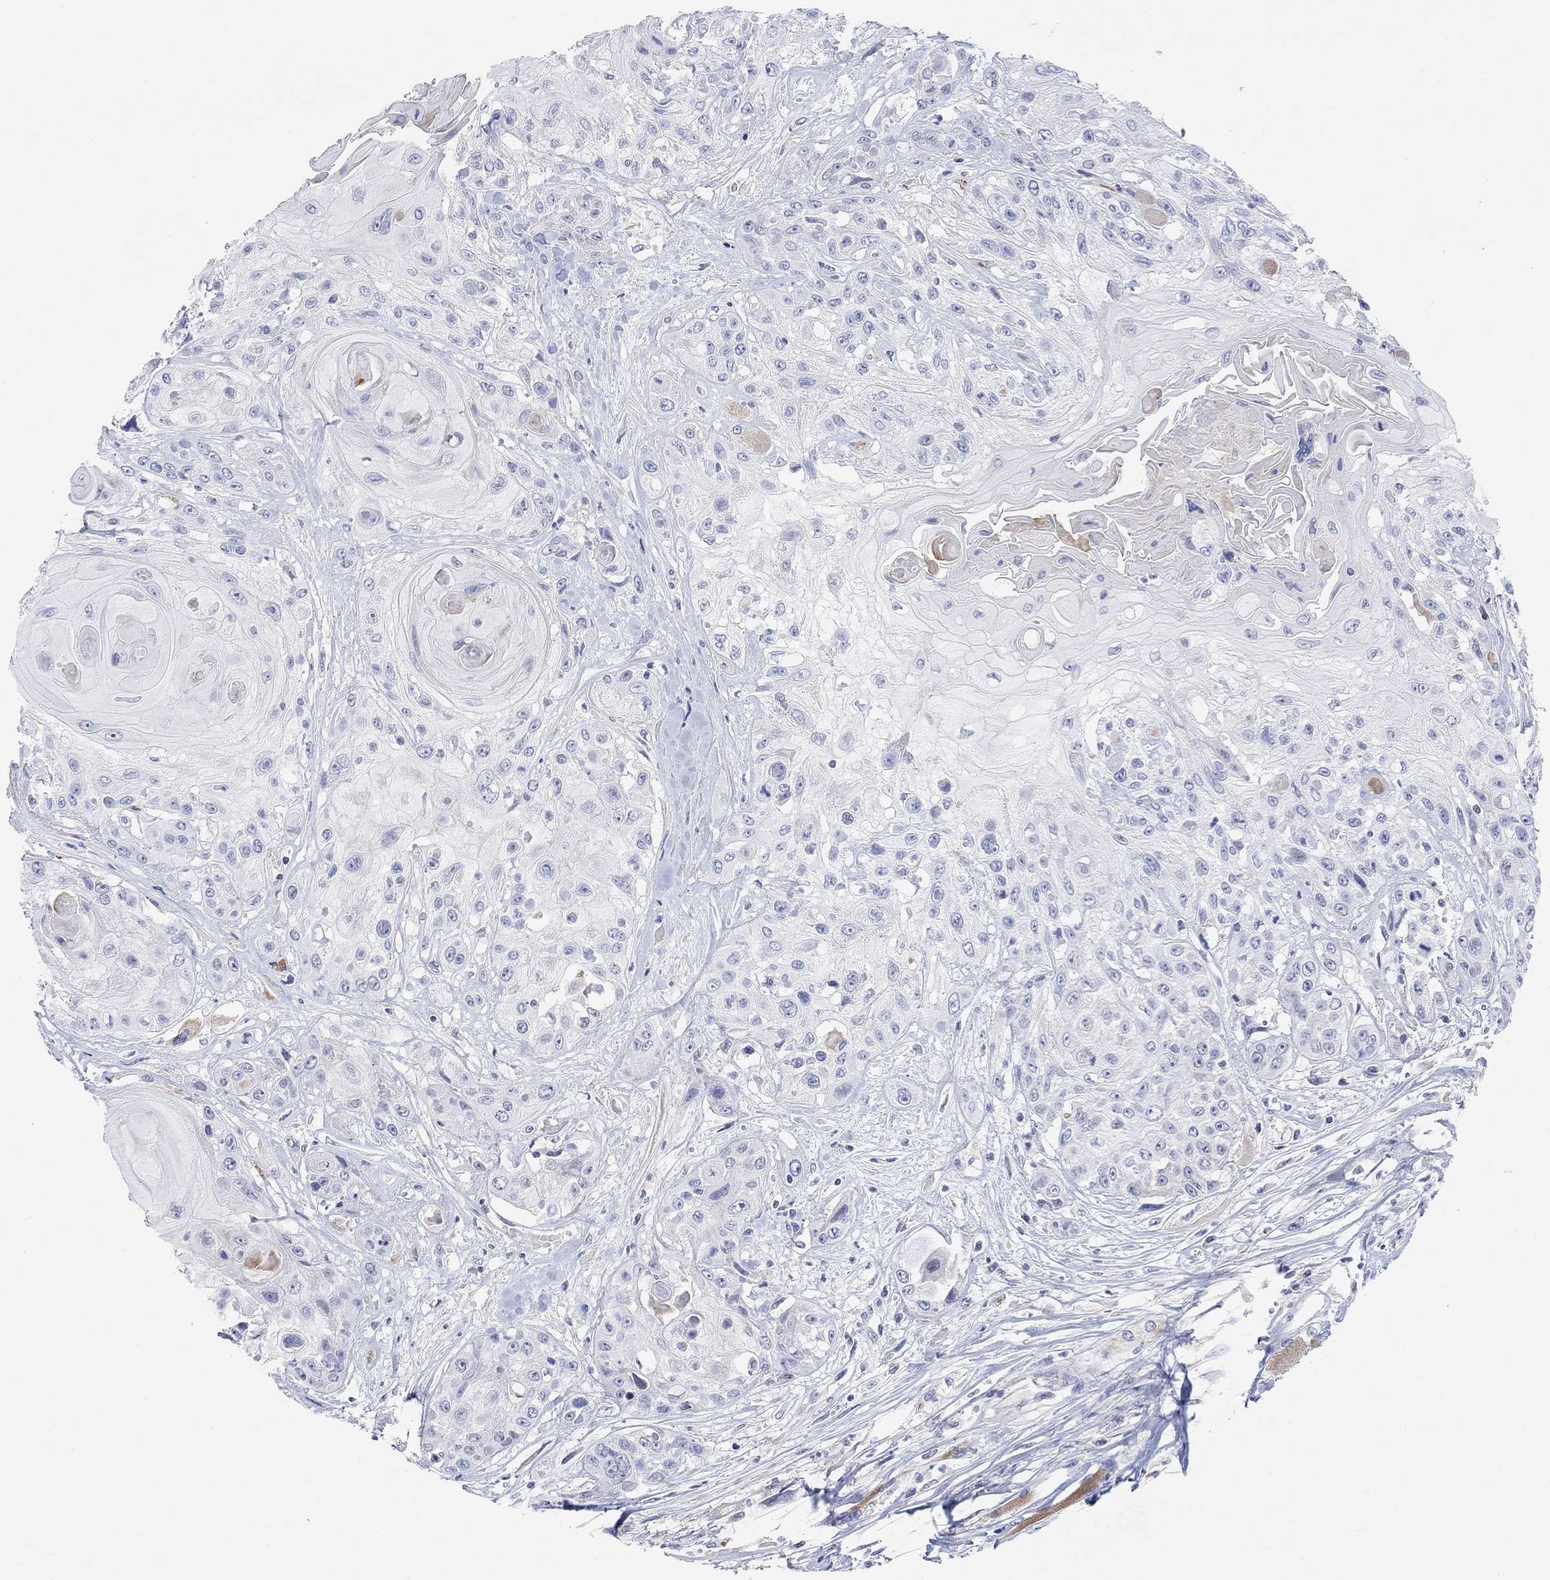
{"staining": {"intensity": "negative", "quantity": "none", "location": "none"}, "tissue": "head and neck cancer", "cell_type": "Tumor cells", "image_type": "cancer", "snomed": [{"axis": "morphology", "description": "Squamous cell carcinoma, NOS"}, {"axis": "topography", "description": "Head-Neck"}], "caption": "A micrograph of head and neck cancer (squamous cell carcinoma) stained for a protein reveals no brown staining in tumor cells.", "gene": "TYR", "patient": {"sex": "female", "age": 59}}